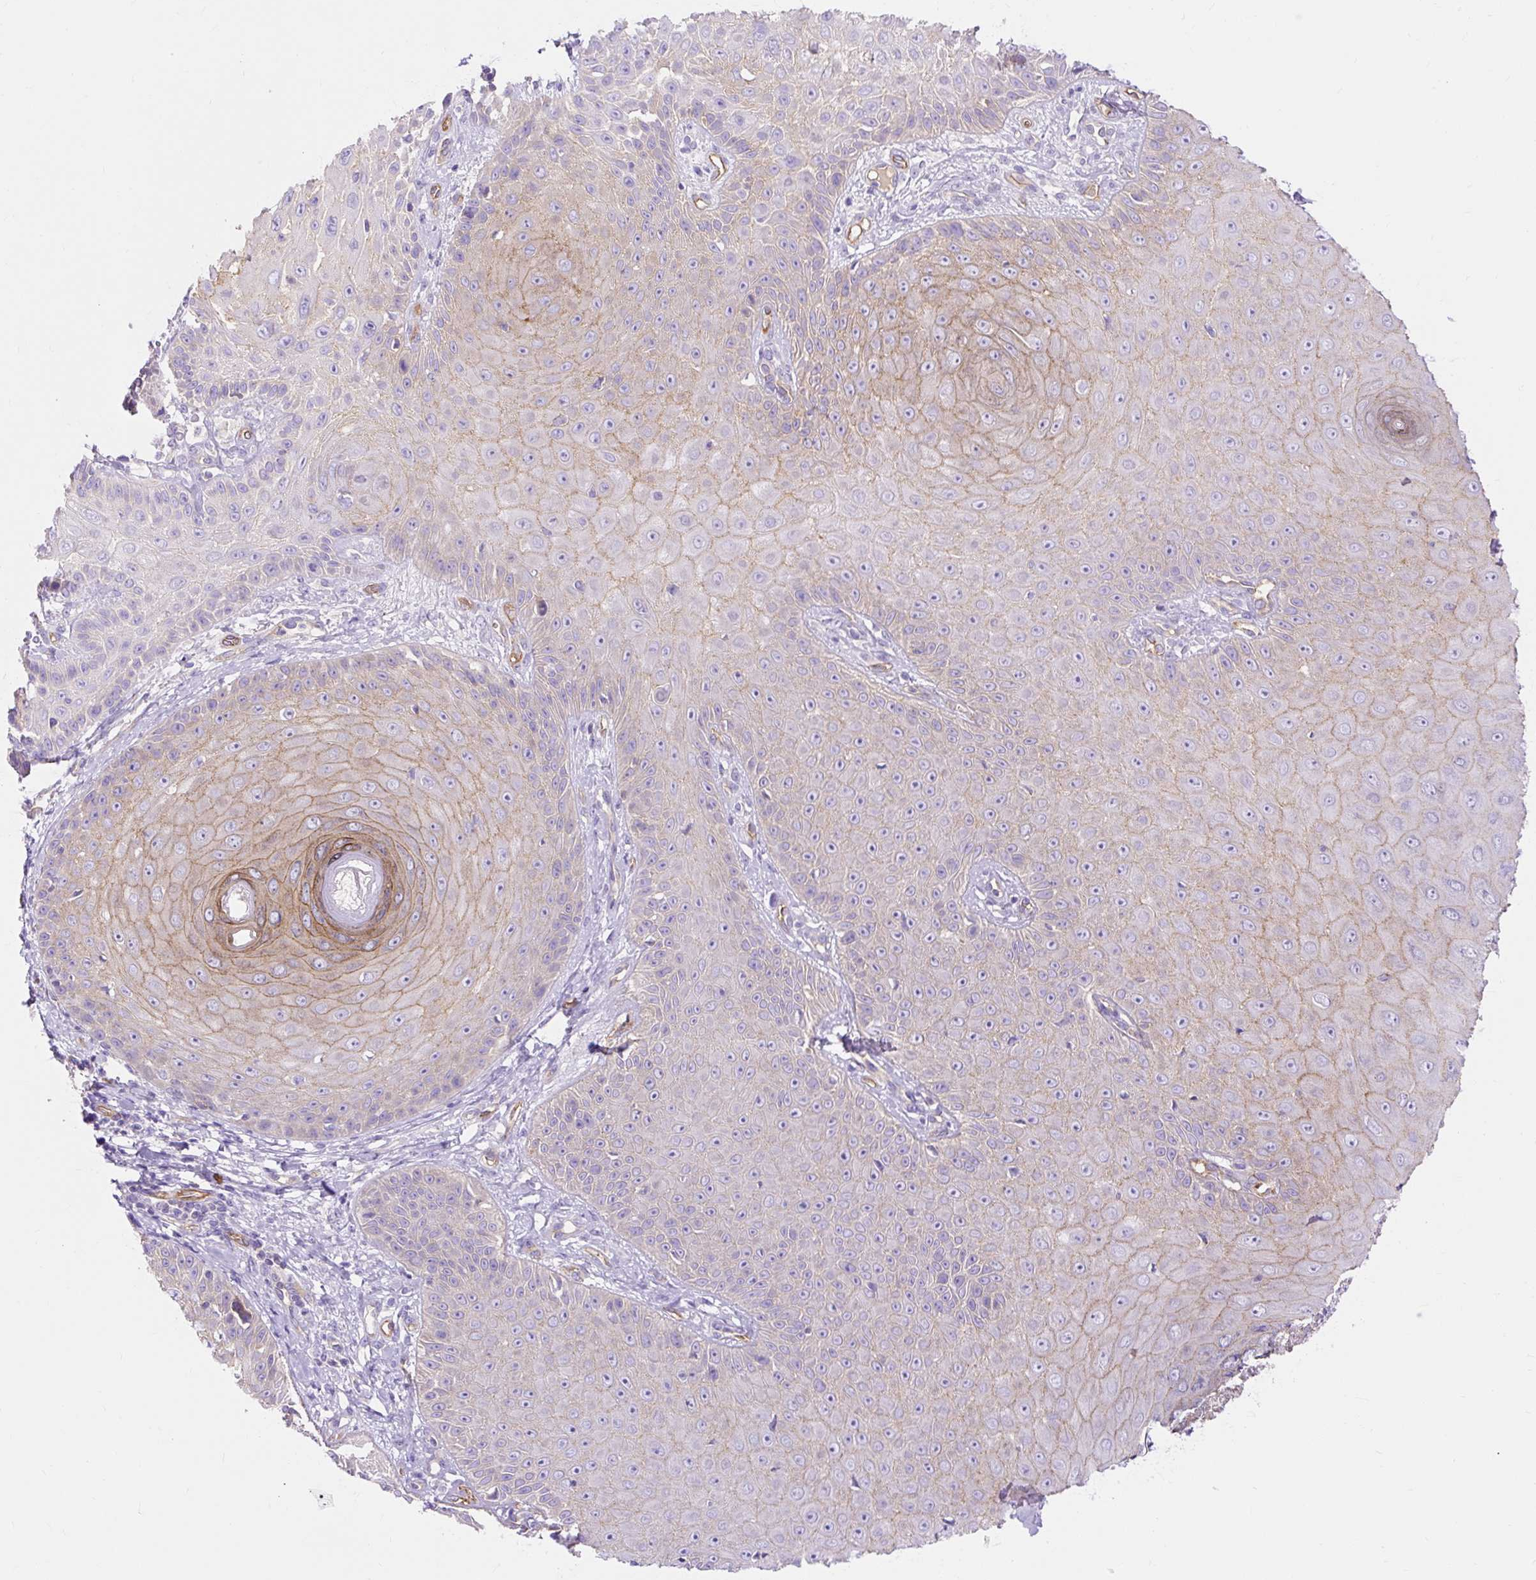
{"staining": {"intensity": "moderate", "quantity": "<25%", "location": "cytoplasmic/membranous"}, "tissue": "skin cancer", "cell_type": "Tumor cells", "image_type": "cancer", "snomed": [{"axis": "morphology", "description": "Squamous cell carcinoma, NOS"}, {"axis": "topography", "description": "Skin"}], "caption": "DAB immunohistochemical staining of human skin squamous cell carcinoma shows moderate cytoplasmic/membranous protein staining in about <25% of tumor cells.", "gene": "HIP1R", "patient": {"sex": "male", "age": 86}}